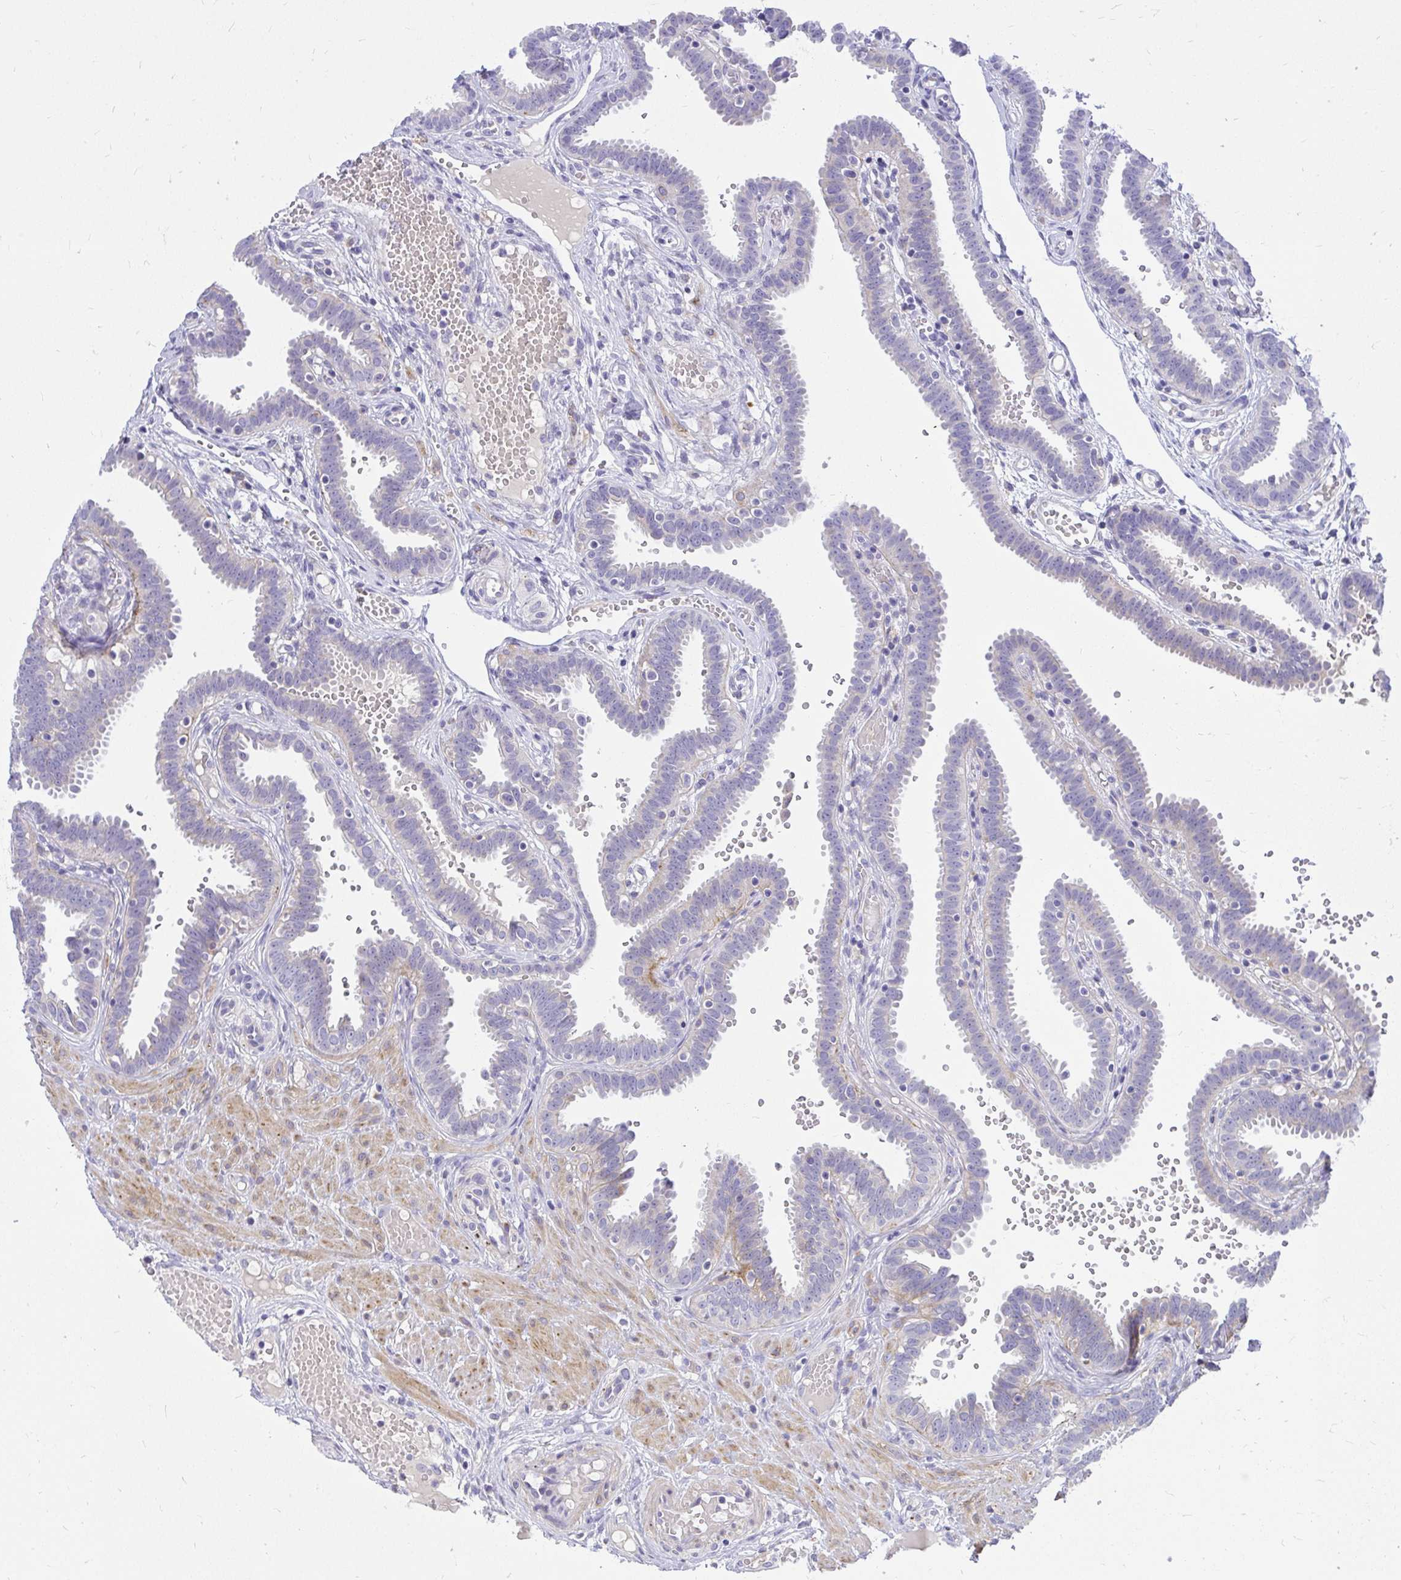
{"staining": {"intensity": "negative", "quantity": "none", "location": "none"}, "tissue": "fallopian tube", "cell_type": "Glandular cells", "image_type": "normal", "snomed": [{"axis": "morphology", "description": "Normal tissue, NOS"}, {"axis": "topography", "description": "Fallopian tube"}], "caption": "Protein analysis of normal fallopian tube demonstrates no significant expression in glandular cells. (Brightfield microscopy of DAB (3,3'-diaminobenzidine) immunohistochemistry (IHC) at high magnification).", "gene": "PKN3", "patient": {"sex": "female", "age": 37}}